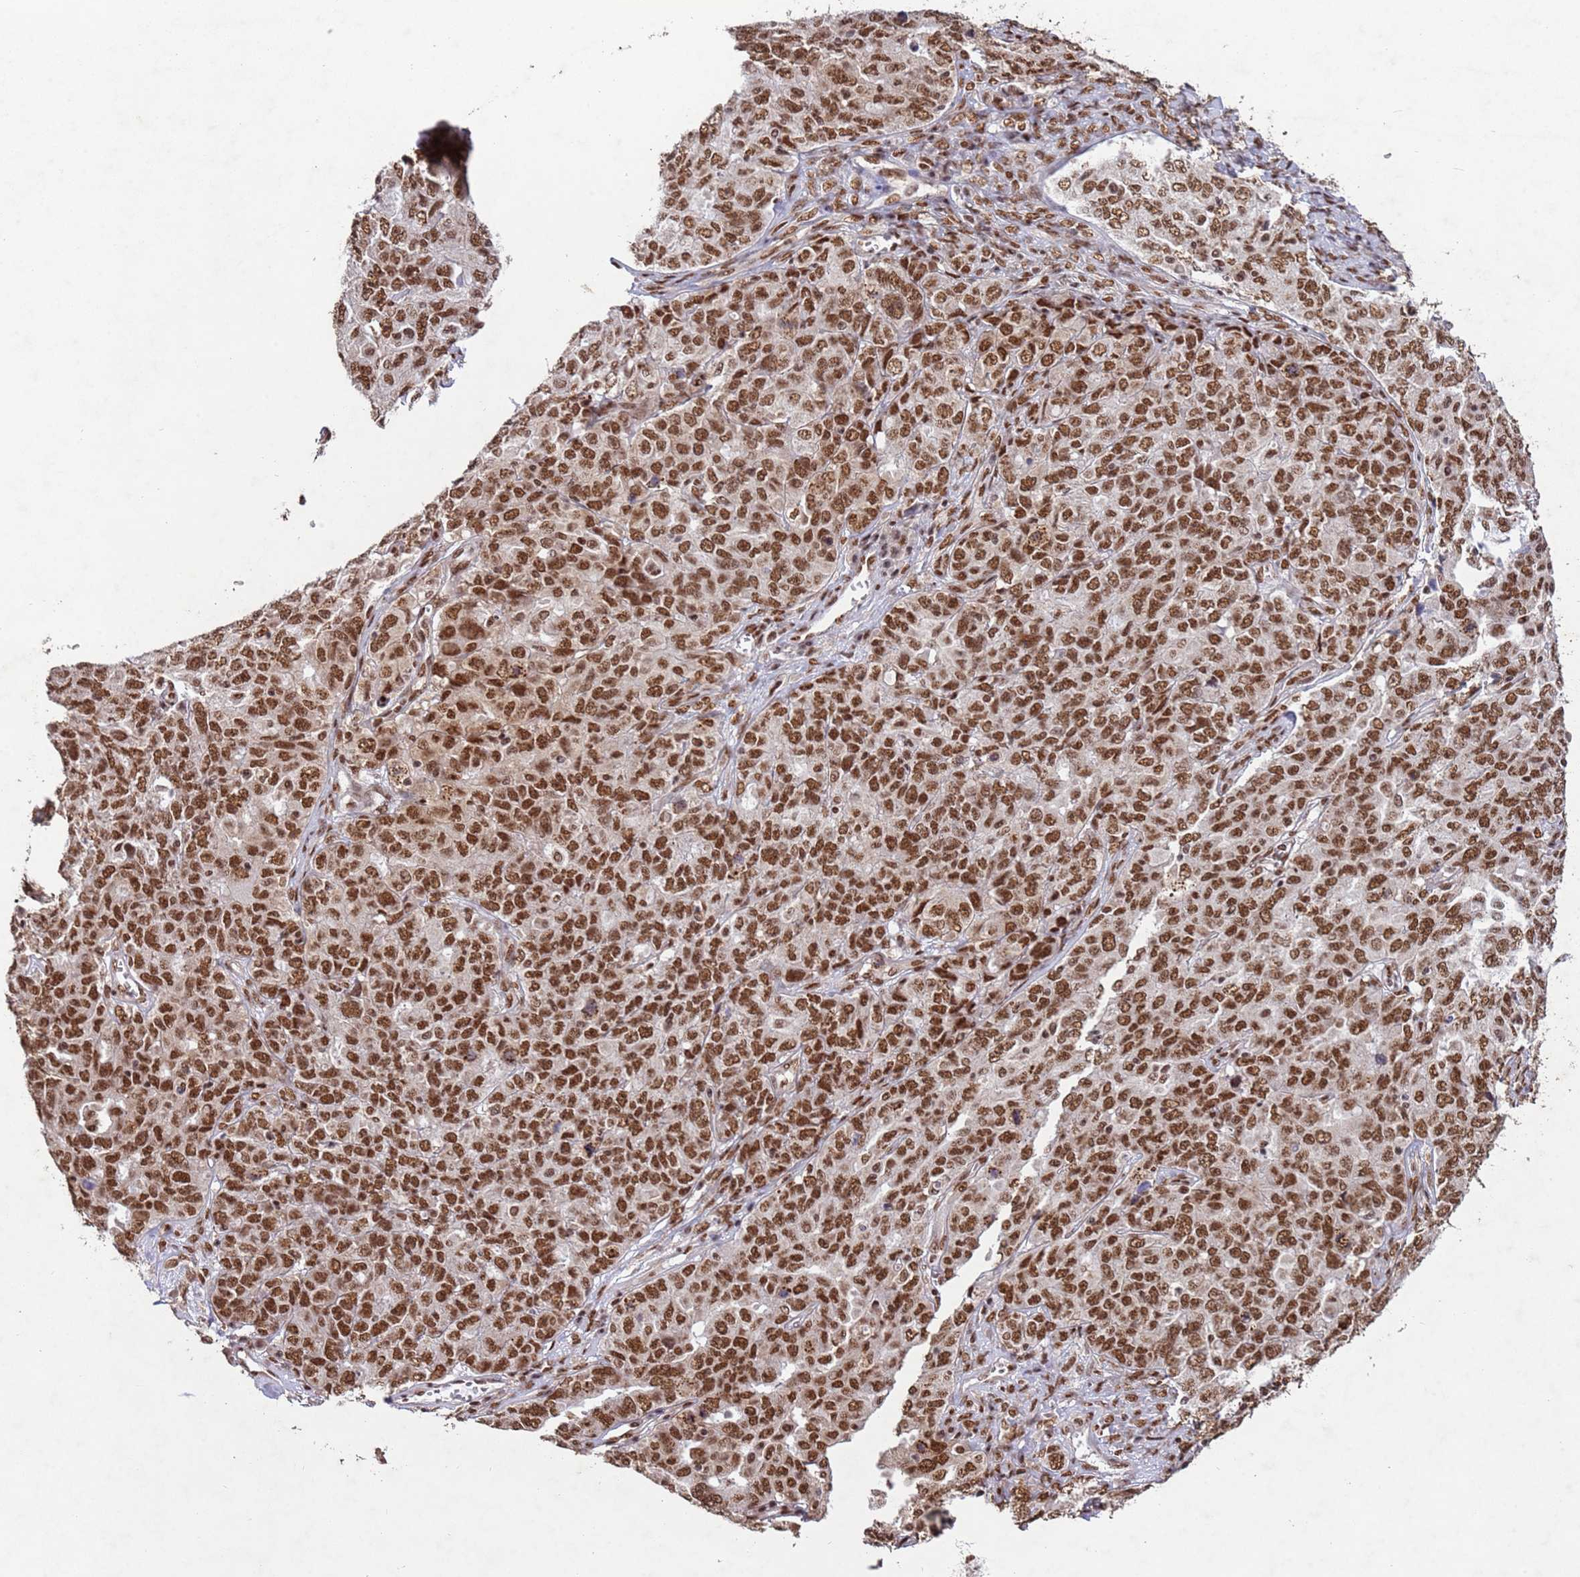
{"staining": {"intensity": "moderate", "quantity": ">75%", "location": "nuclear"}, "tissue": "ovarian cancer", "cell_type": "Tumor cells", "image_type": "cancer", "snomed": [{"axis": "morphology", "description": "Carcinoma, endometroid"}, {"axis": "topography", "description": "Ovary"}], "caption": "An immunohistochemistry (IHC) micrograph of tumor tissue is shown. Protein staining in brown shows moderate nuclear positivity in ovarian endometroid carcinoma within tumor cells.", "gene": "ESF1", "patient": {"sex": "female", "age": 62}}